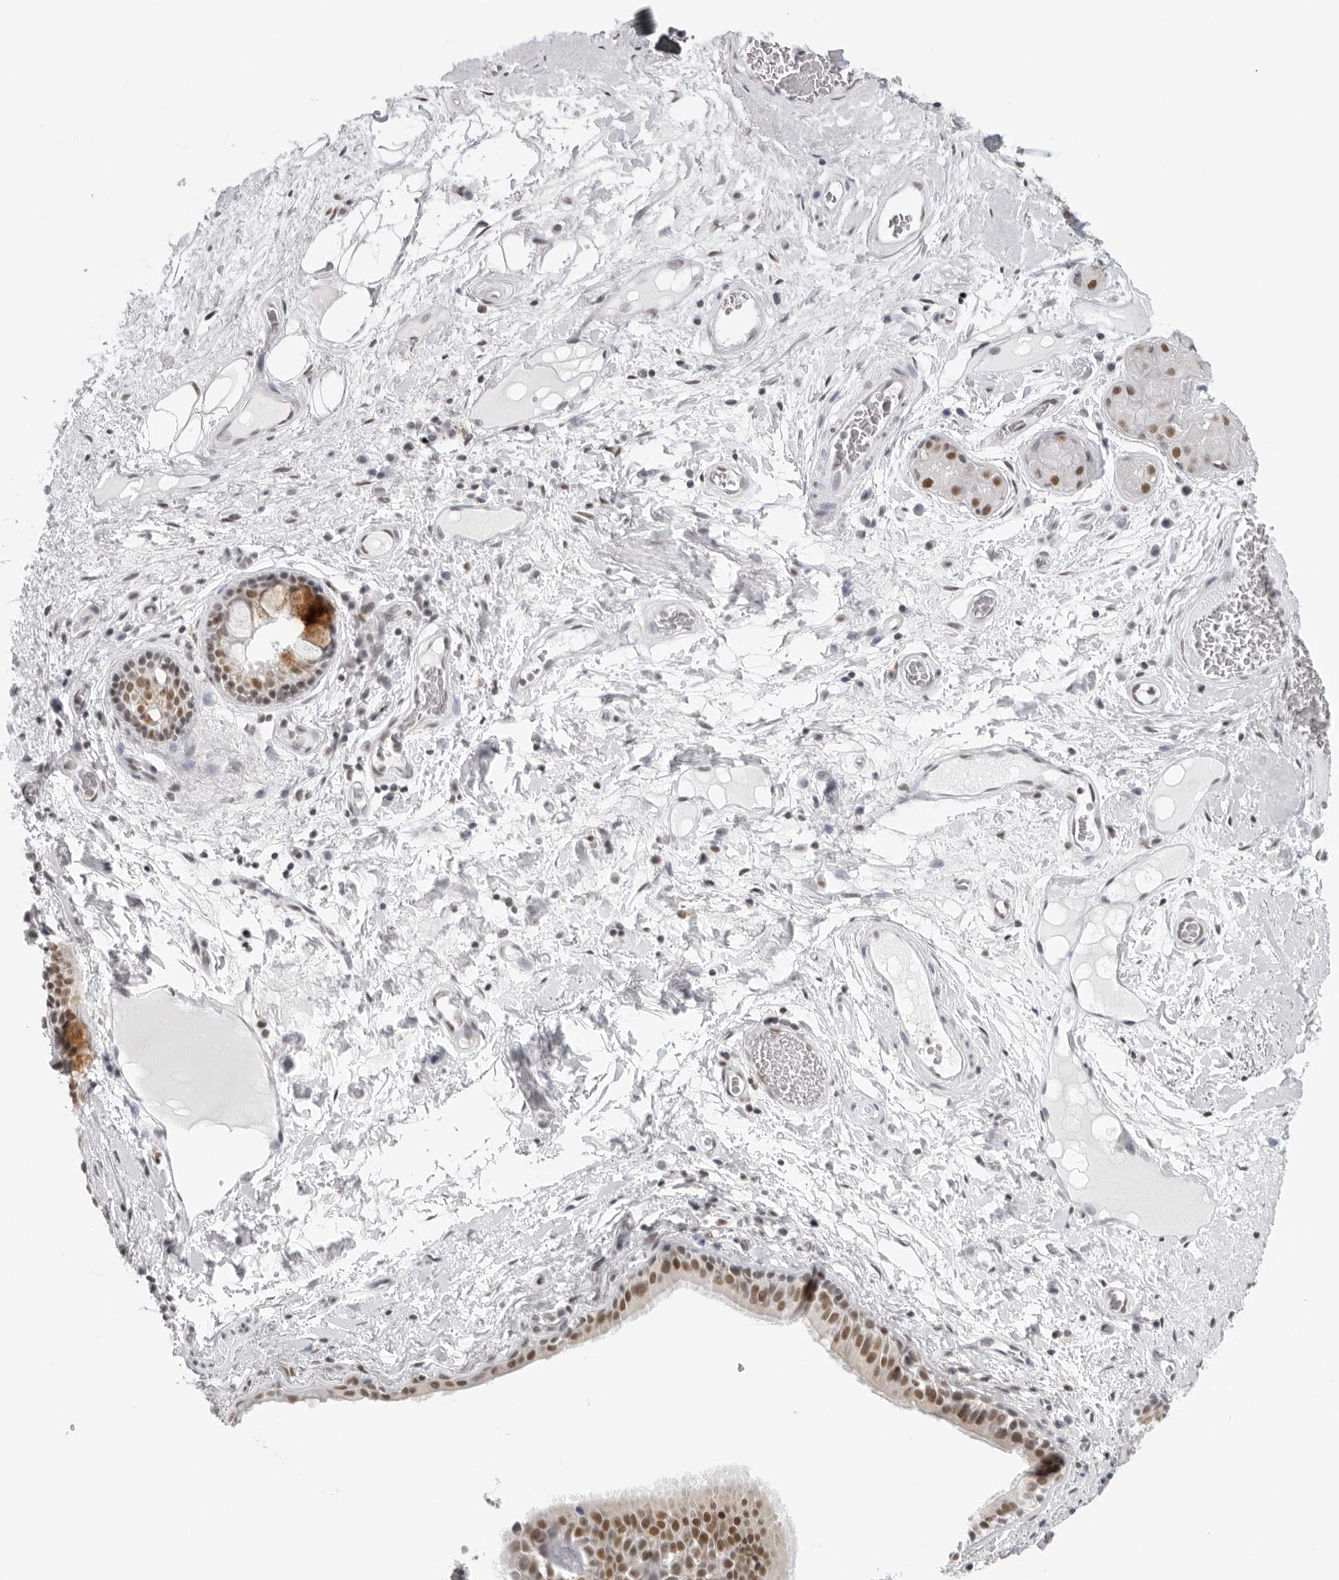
{"staining": {"intensity": "weak", "quantity": "<25%", "location": "nuclear"}, "tissue": "adipose tissue", "cell_type": "Adipocytes", "image_type": "normal", "snomed": [{"axis": "morphology", "description": "Normal tissue, NOS"}, {"axis": "topography", "description": "Cartilage tissue"}], "caption": "A high-resolution micrograph shows immunohistochemistry (IHC) staining of benign adipose tissue, which displays no significant positivity in adipocytes.", "gene": "RPA2", "patient": {"sex": "female", "age": 63}}